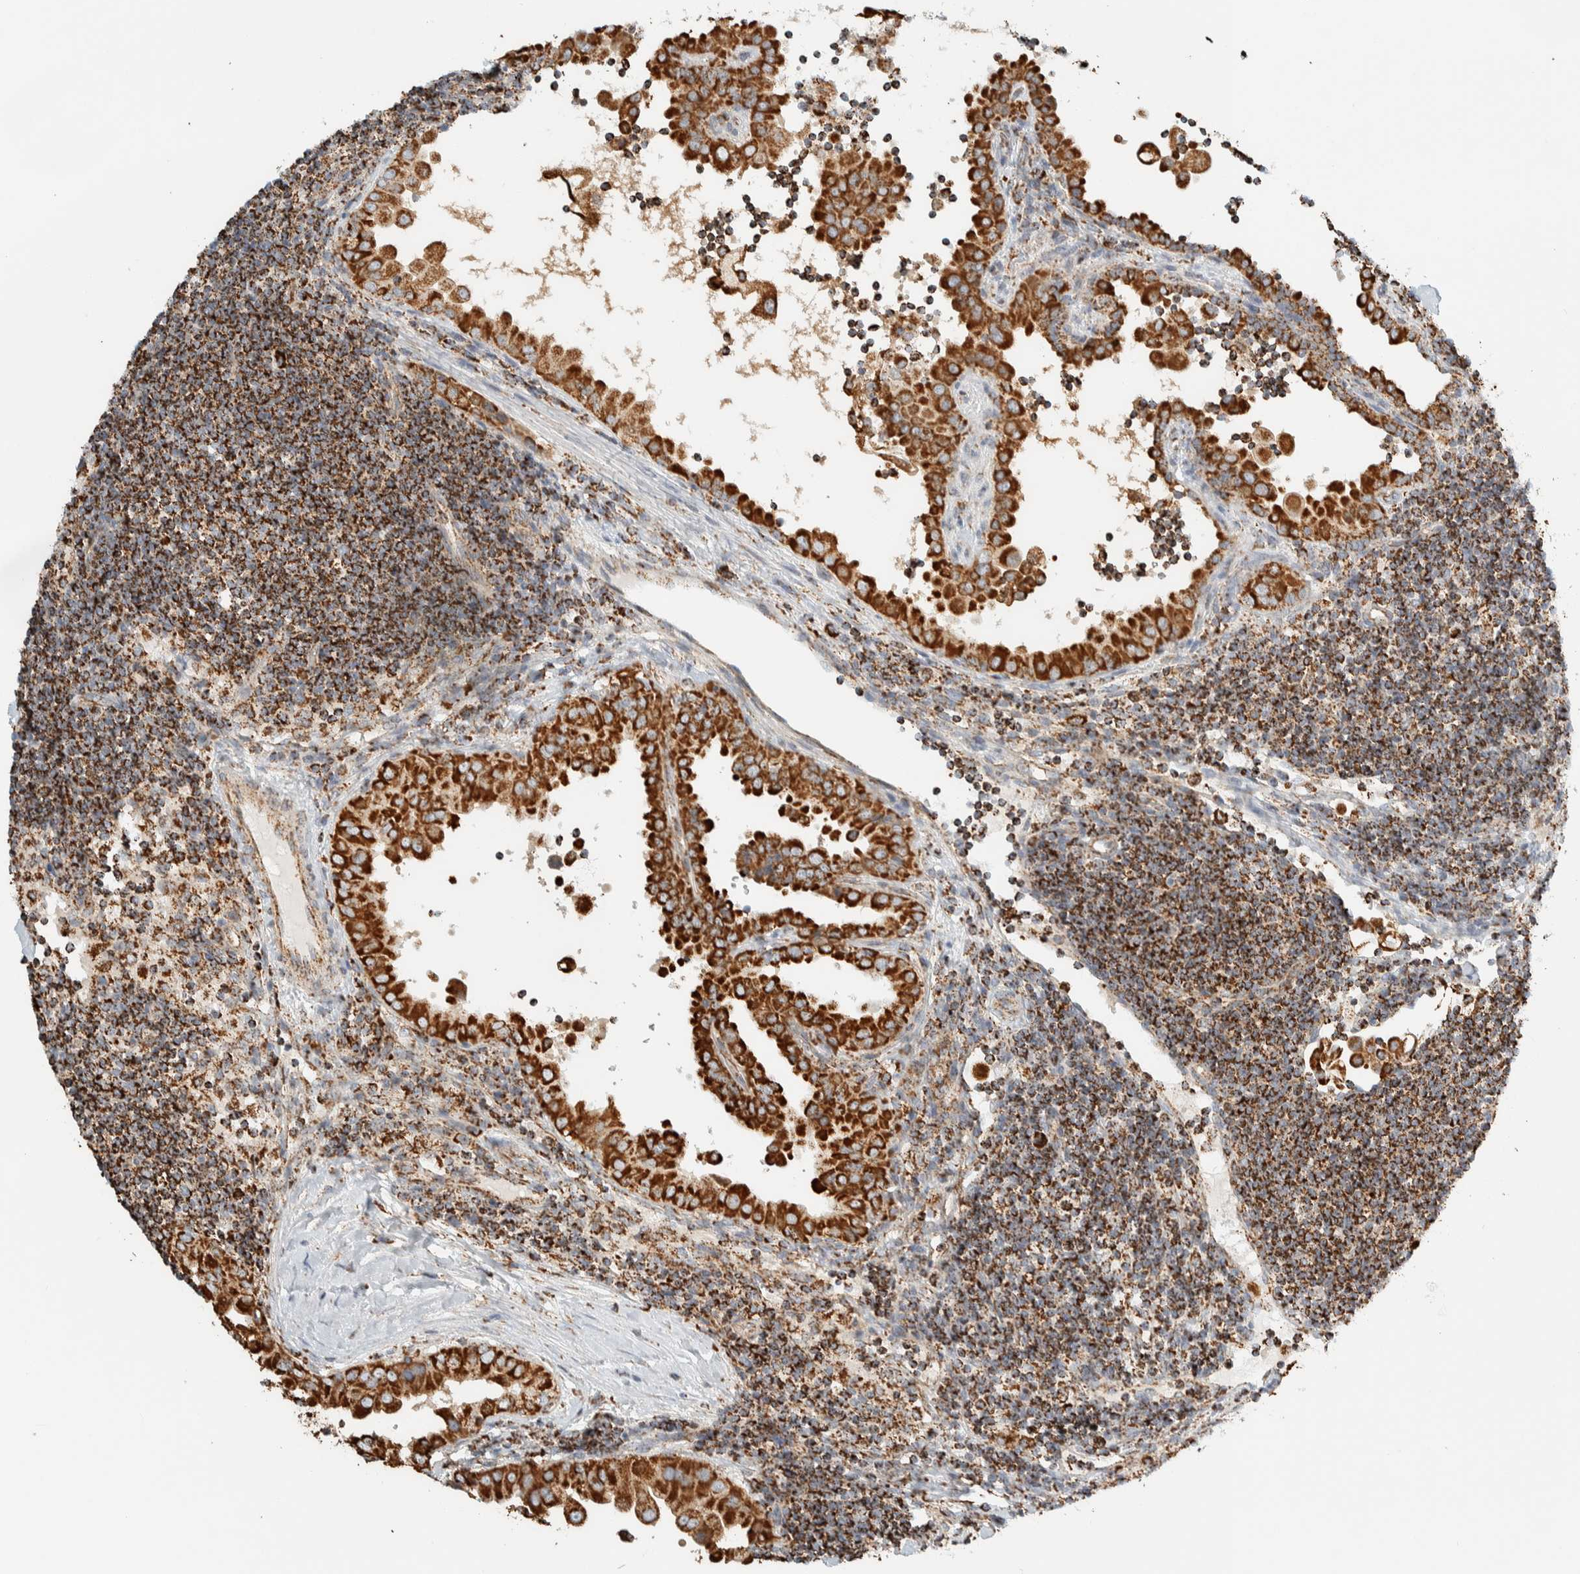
{"staining": {"intensity": "strong", "quantity": ">75%", "location": "cytoplasmic/membranous"}, "tissue": "thyroid cancer", "cell_type": "Tumor cells", "image_type": "cancer", "snomed": [{"axis": "morphology", "description": "Papillary adenocarcinoma, NOS"}, {"axis": "topography", "description": "Thyroid gland"}], "caption": "Thyroid cancer tissue shows strong cytoplasmic/membranous staining in approximately >75% of tumor cells", "gene": "ZNF454", "patient": {"sex": "male", "age": 33}}